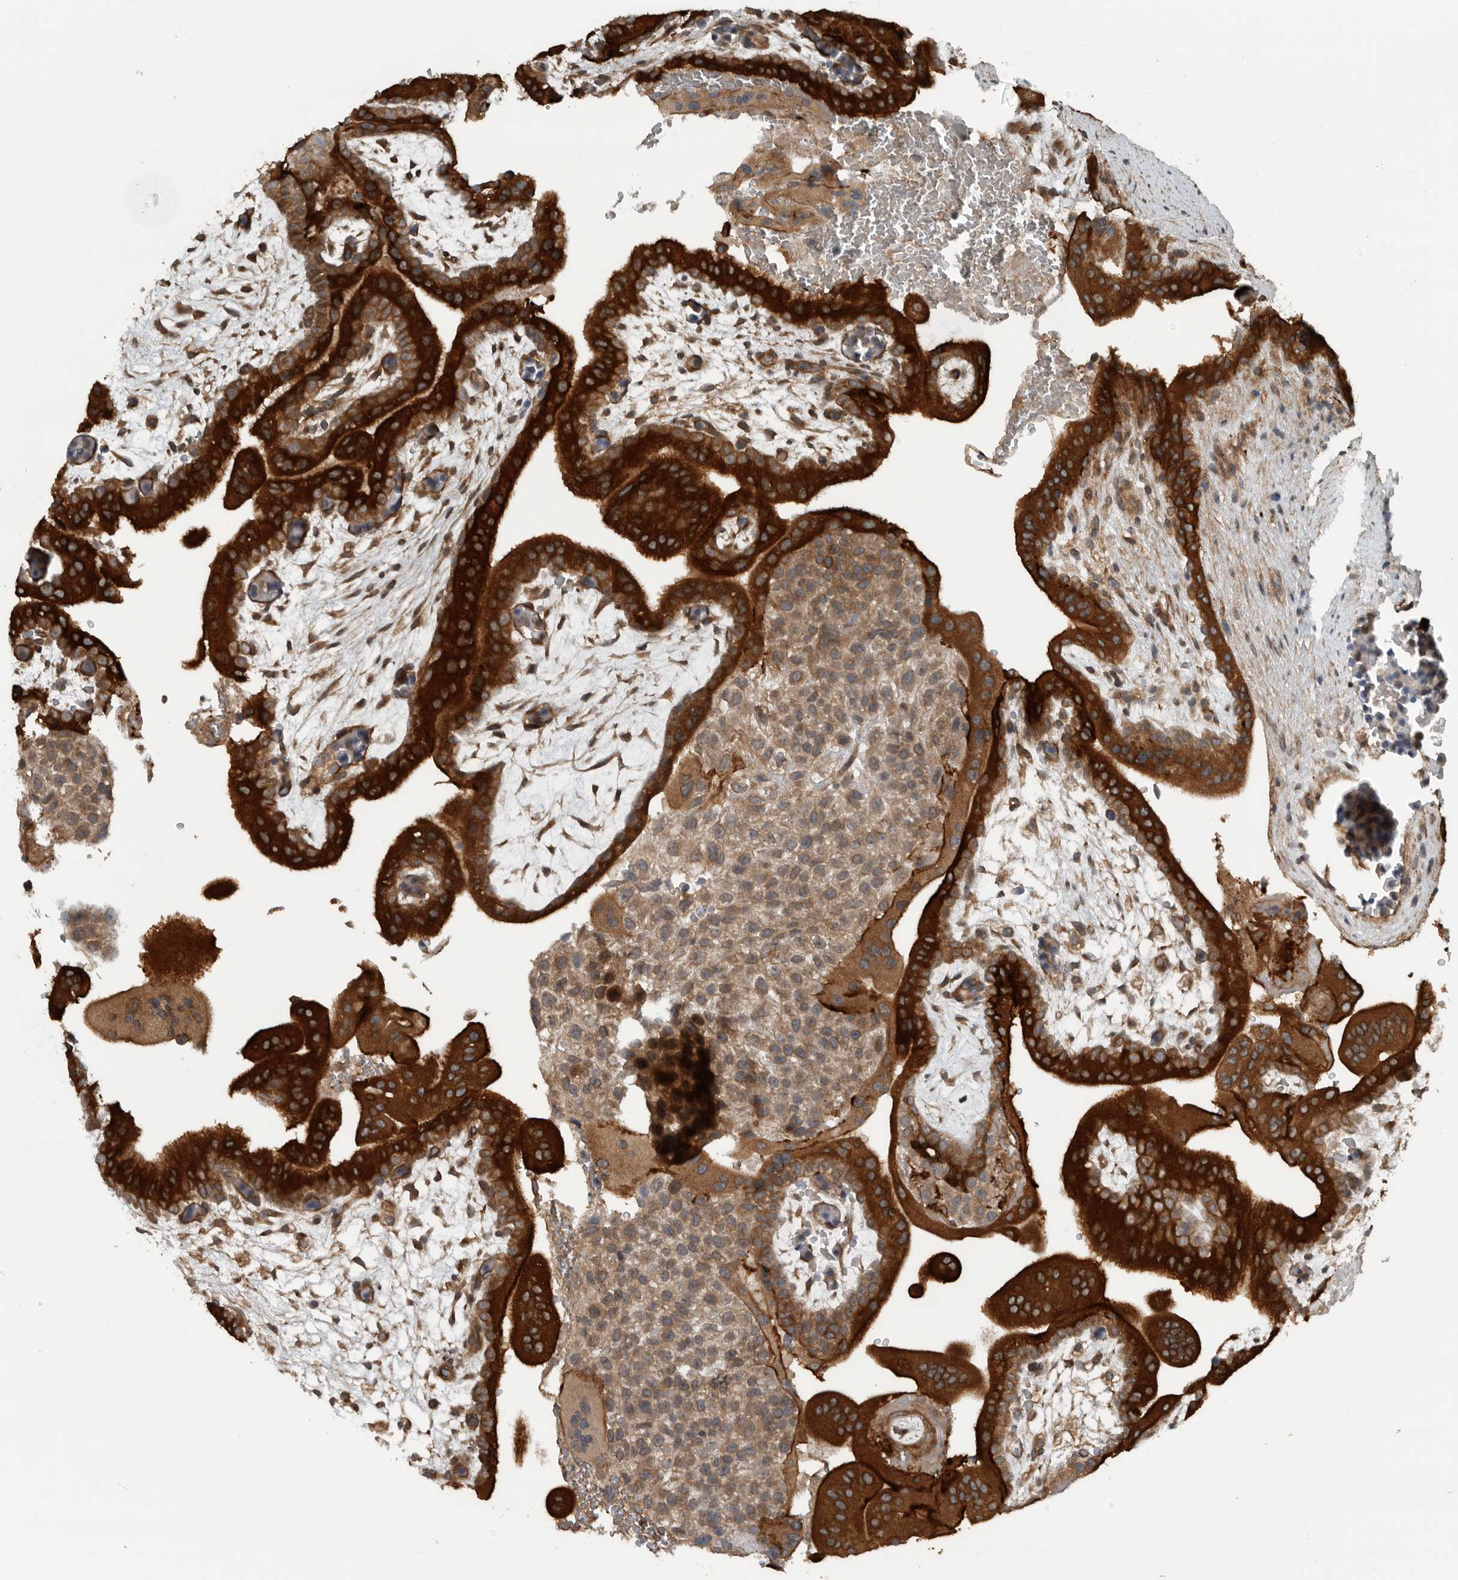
{"staining": {"intensity": "weak", "quantity": ">75%", "location": "cytoplasmic/membranous"}, "tissue": "placenta", "cell_type": "Decidual cells", "image_type": "normal", "snomed": [{"axis": "morphology", "description": "Normal tissue, NOS"}, {"axis": "topography", "description": "Placenta"}], "caption": "A high-resolution micrograph shows IHC staining of normal placenta, which shows weak cytoplasmic/membranous expression in about >75% of decidual cells.", "gene": "AMFR", "patient": {"sex": "female", "age": 35}}